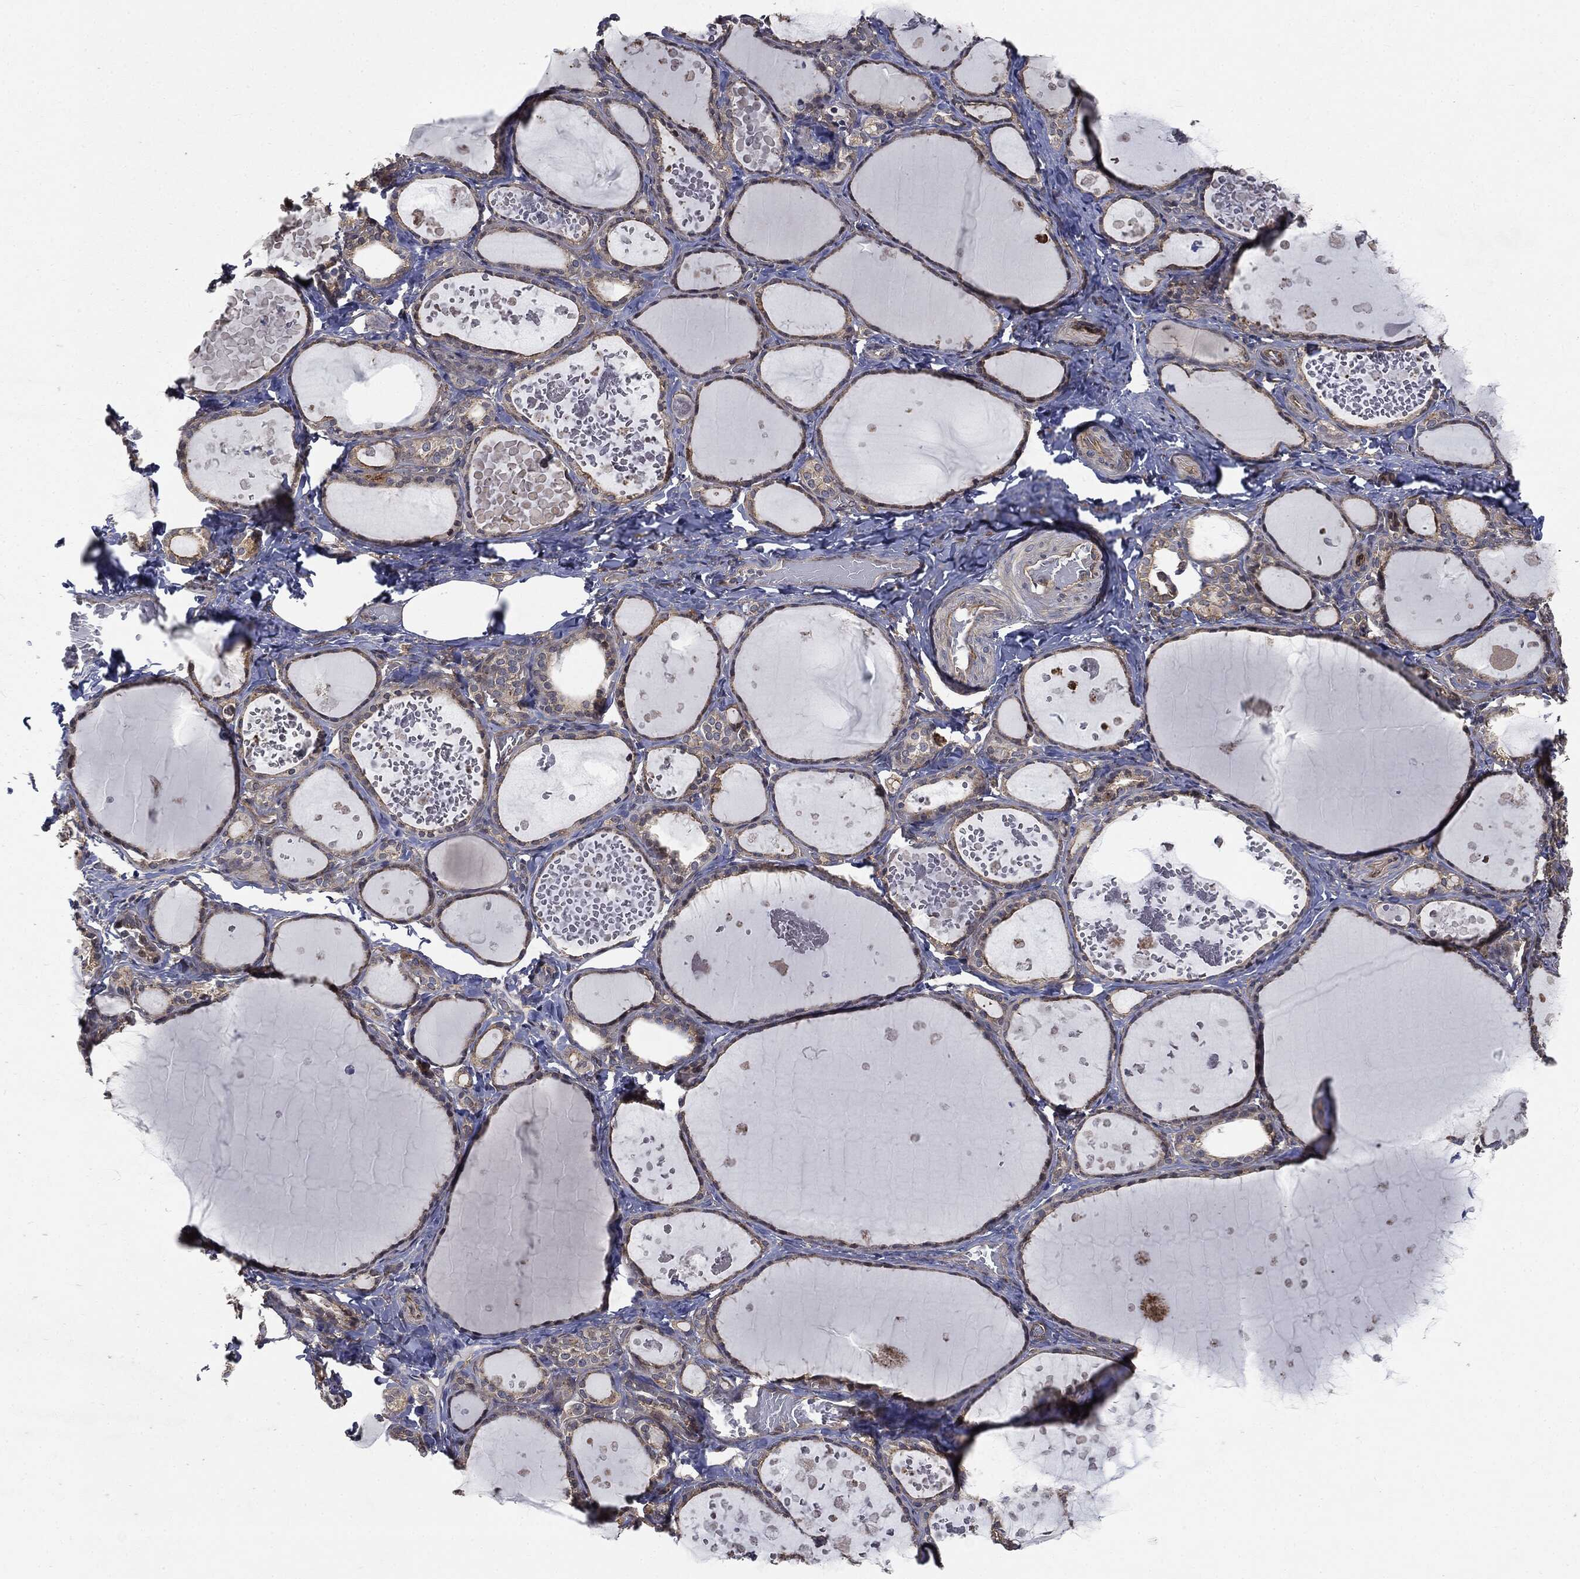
{"staining": {"intensity": "weak", "quantity": ">75%", "location": "cytoplasmic/membranous"}, "tissue": "thyroid gland", "cell_type": "Glandular cells", "image_type": "normal", "snomed": [{"axis": "morphology", "description": "Normal tissue, NOS"}, {"axis": "topography", "description": "Thyroid gland"}], "caption": "Thyroid gland stained for a protein (brown) demonstrates weak cytoplasmic/membranous positive expression in approximately >75% of glandular cells.", "gene": "EPS15L1", "patient": {"sex": "female", "age": 56}}